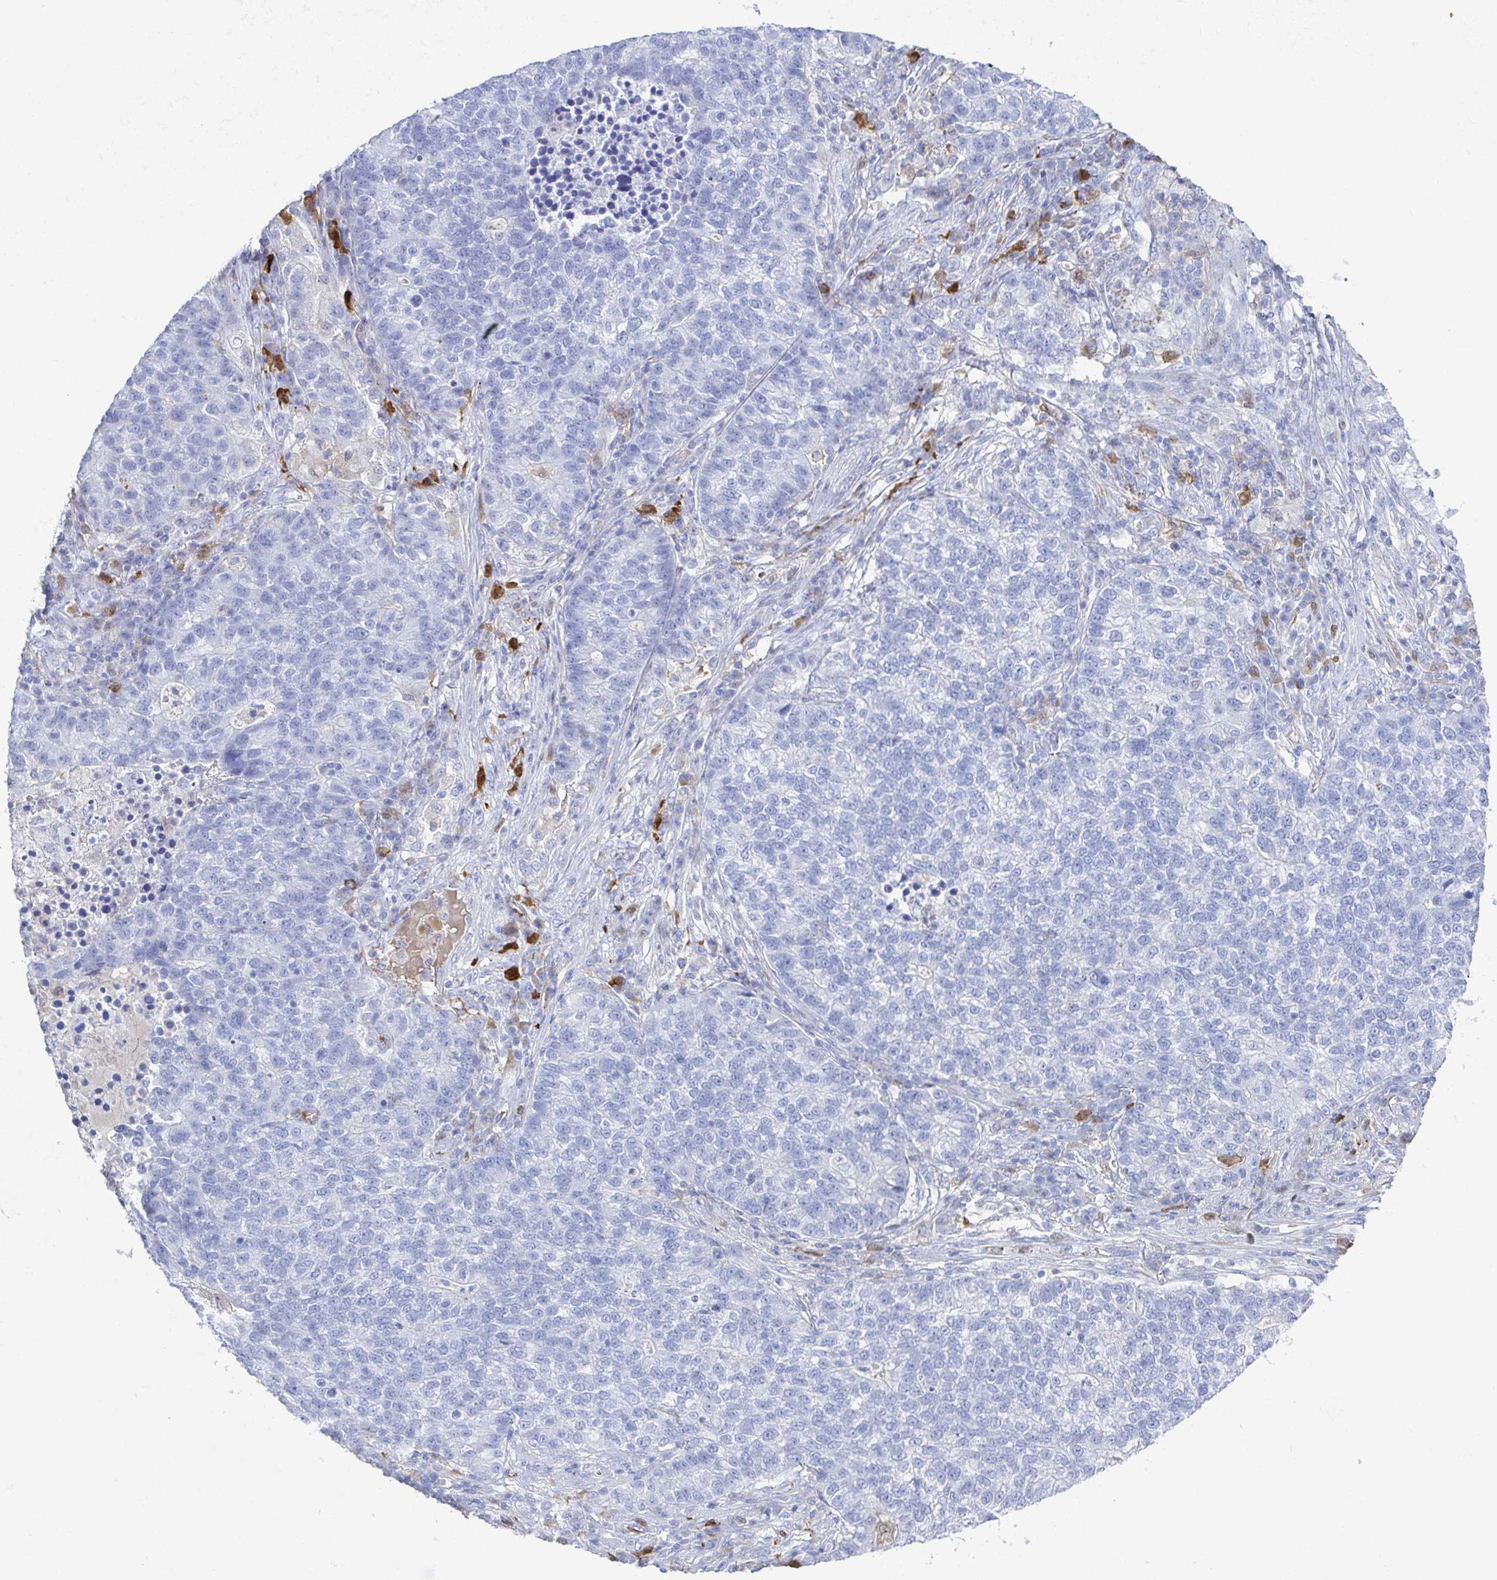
{"staining": {"intensity": "negative", "quantity": "none", "location": "none"}, "tissue": "lung cancer", "cell_type": "Tumor cells", "image_type": "cancer", "snomed": [{"axis": "morphology", "description": "Adenocarcinoma, NOS"}, {"axis": "topography", "description": "Lung"}], "caption": "IHC histopathology image of adenocarcinoma (lung) stained for a protein (brown), which demonstrates no staining in tumor cells. (Brightfield microscopy of DAB immunohistochemistry (IHC) at high magnification).", "gene": "OR2A4", "patient": {"sex": "male", "age": 57}}